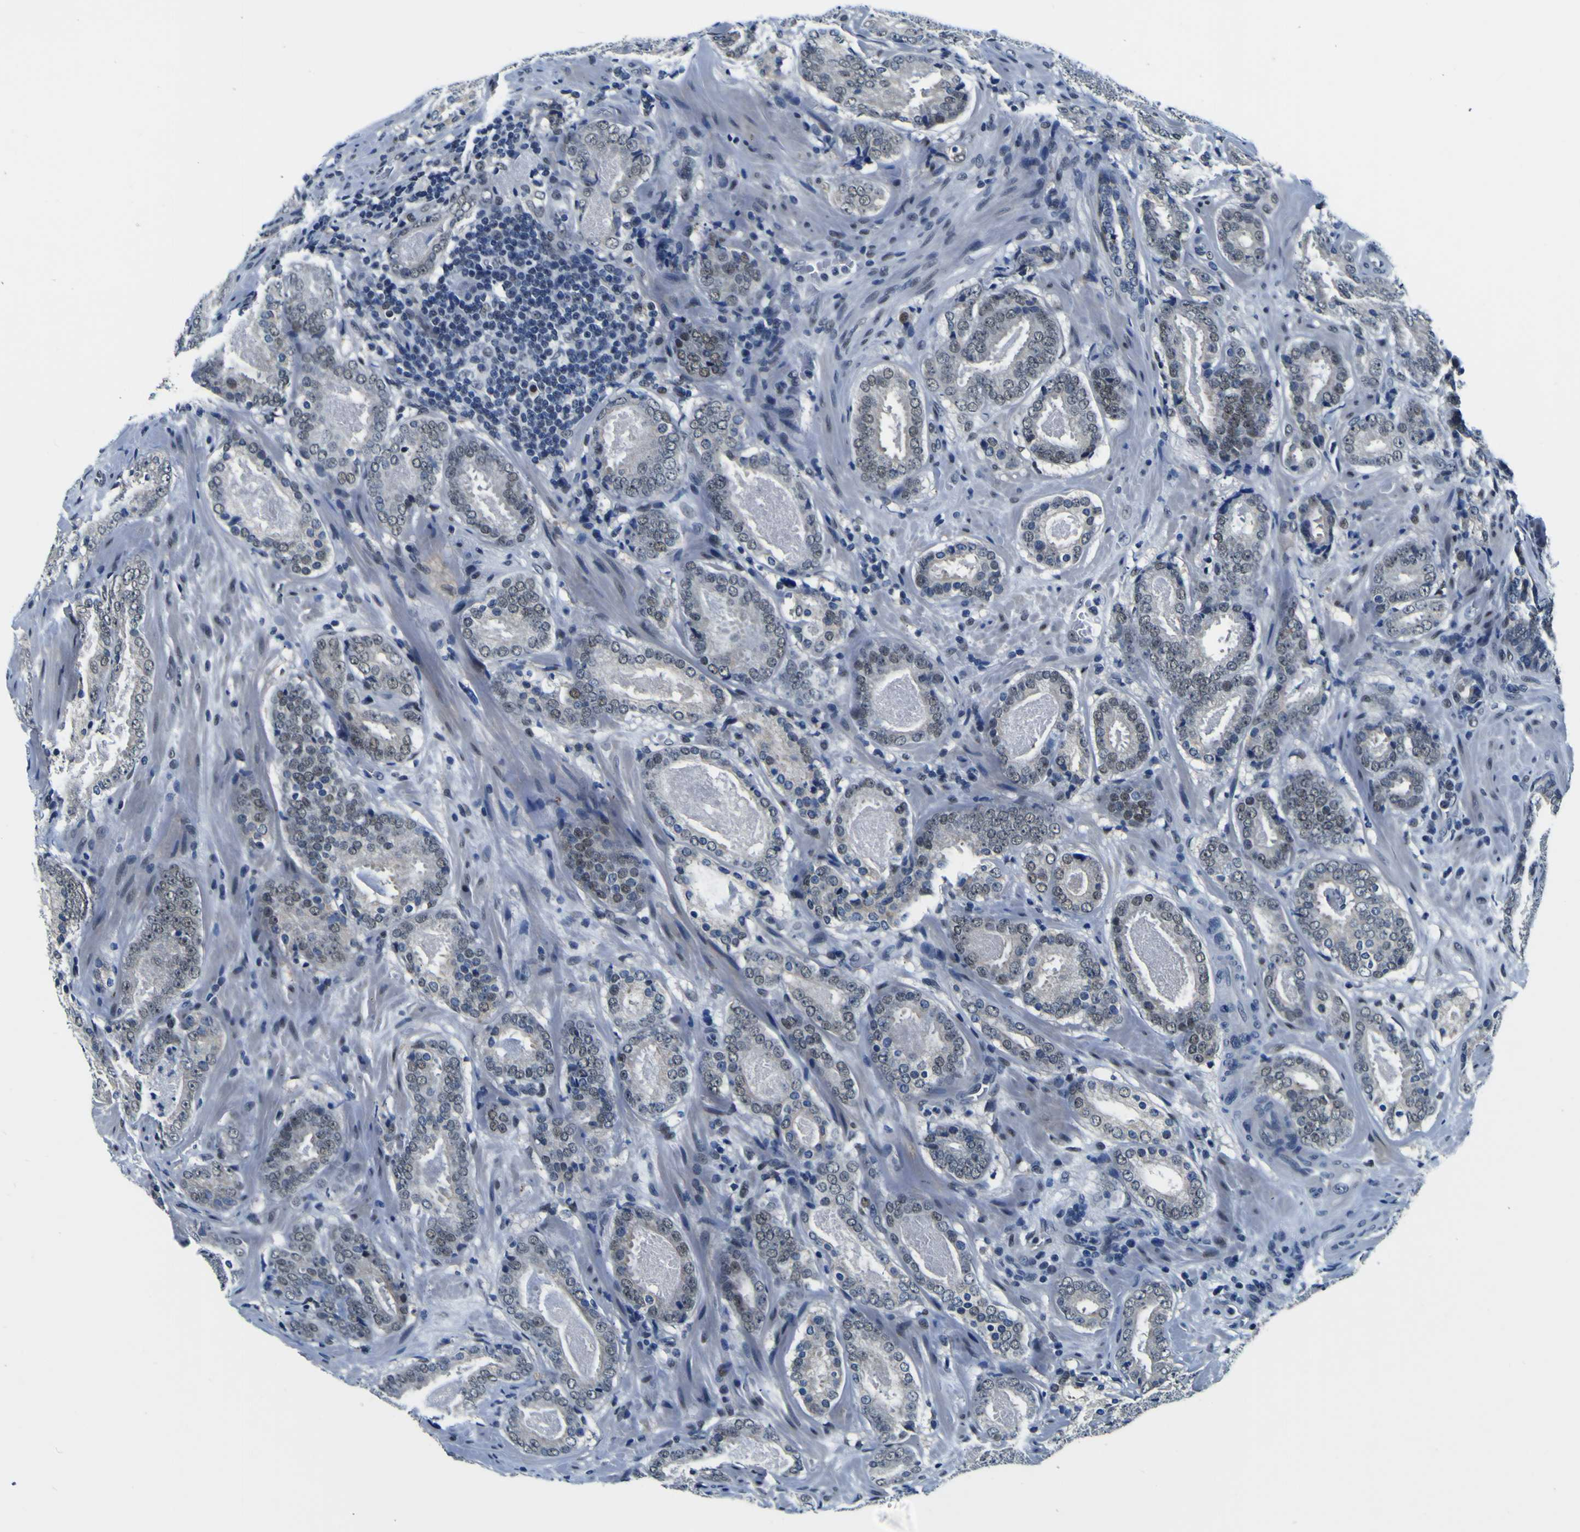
{"staining": {"intensity": "weak", "quantity": "<25%", "location": "nuclear"}, "tissue": "prostate cancer", "cell_type": "Tumor cells", "image_type": "cancer", "snomed": [{"axis": "morphology", "description": "Adenocarcinoma, Low grade"}, {"axis": "topography", "description": "Prostate"}], "caption": "Prostate cancer (low-grade adenocarcinoma) was stained to show a protein in brown. There is no significant positivity in tumor cells. The staining was performed using DAB (3,3'-diaminobenzidine) to visualize the protein expression in brown, while the nuclei were stained in blue with hematoxylin (Magnification: 20x).", "gene": "CUL4B", "patient": {"sex": "male", "age": 69}}